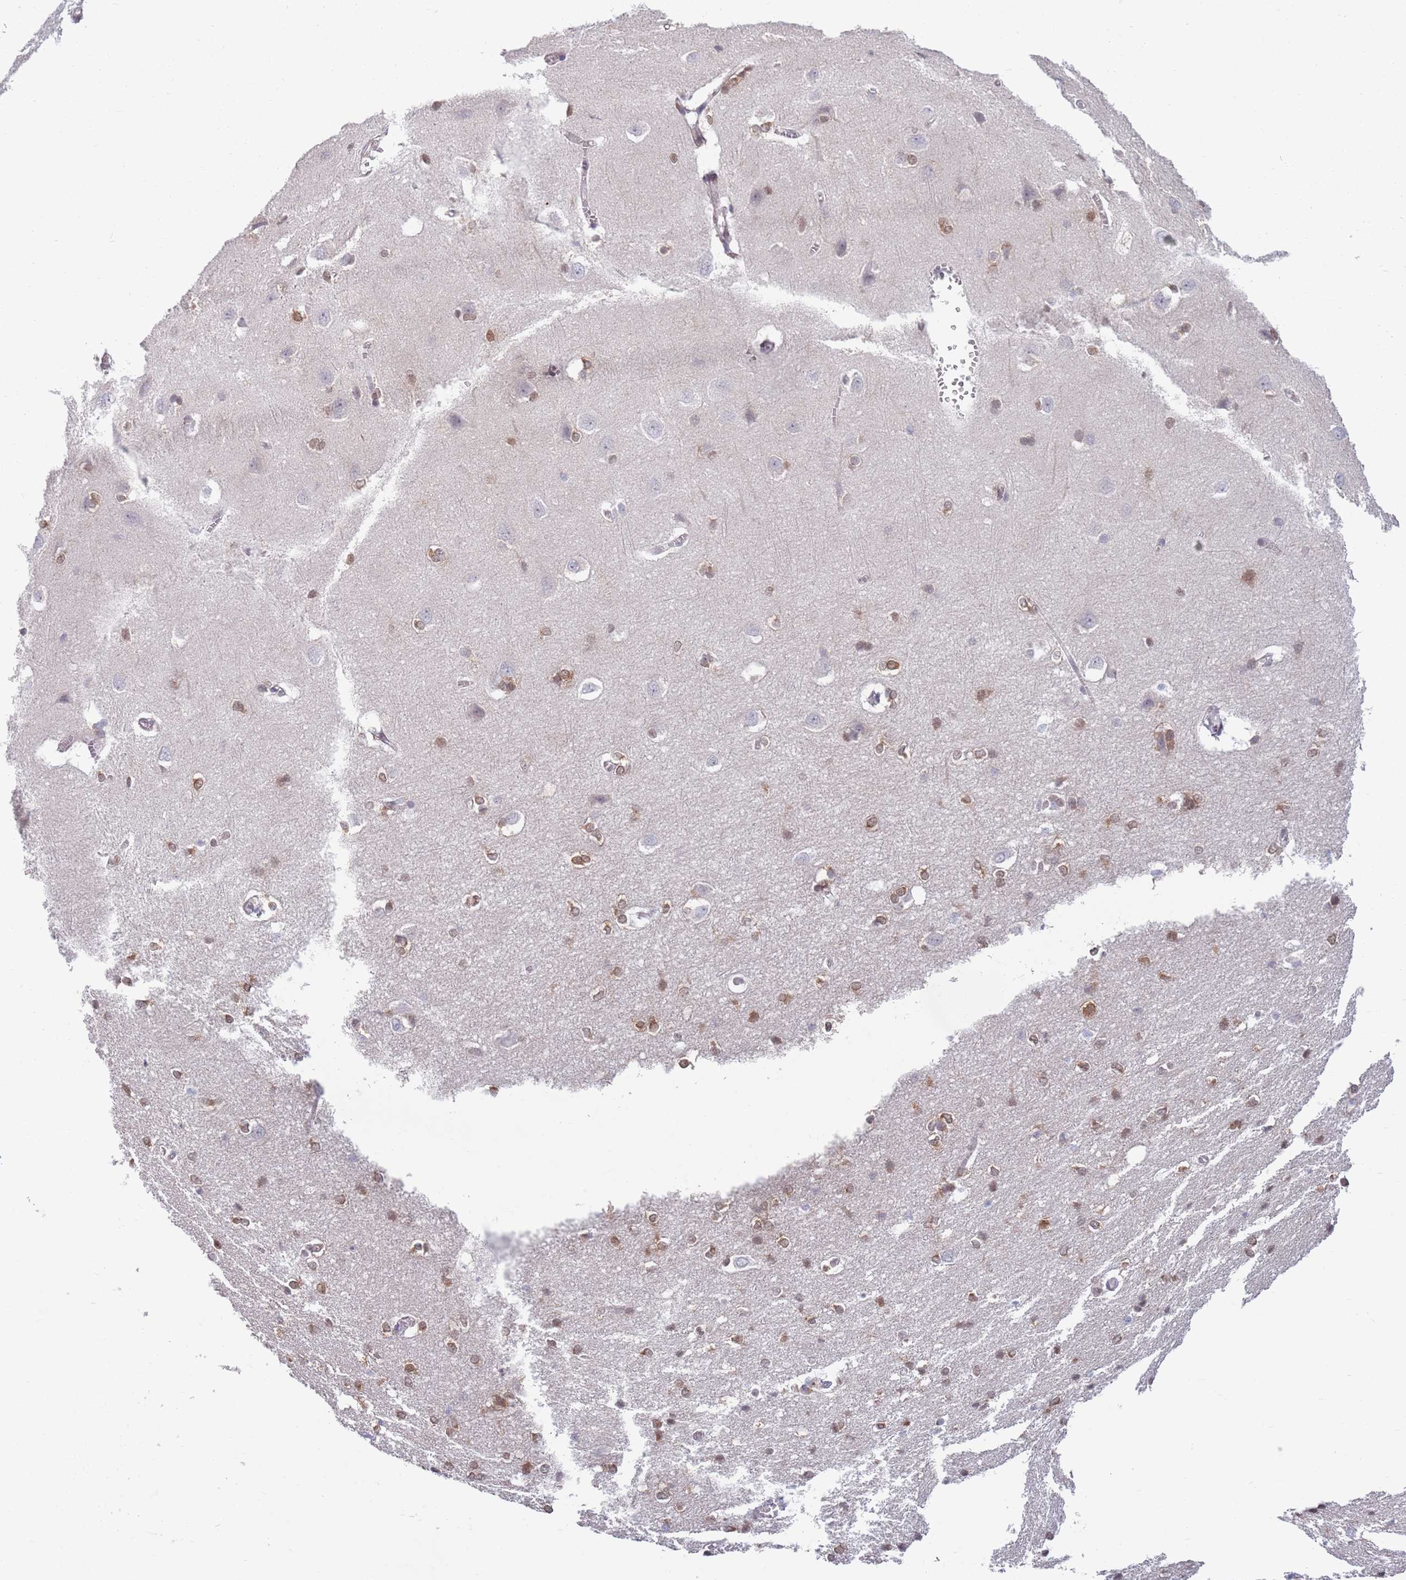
{"staining": {"intensity": "weak", "quantity": "25%-75%", "location": "cytoplasmic/membranous,nuclear"}, "tissue": "cerebral cortex", "cell_type": "Endothelial cells", "image_type": "normal", "snomed": [{"axis": "morphology", "description": "Normal tissue, NOS"}, {"axis": "topography", "description": "Cerebral cortex"}], "caption": "IHC histopathology image of unremarkable cerebral cortex: human cerebral cortex stained using IHC shows low levels of weak protein expression localized specifically in the cytoplasmic/membranous,nuclear of endothelial cells, appearing as a cytoplasmic/membranous,nuclear brown color.", "gene": "NLRP6", "patient": {"sex": "male", "age": 37}}